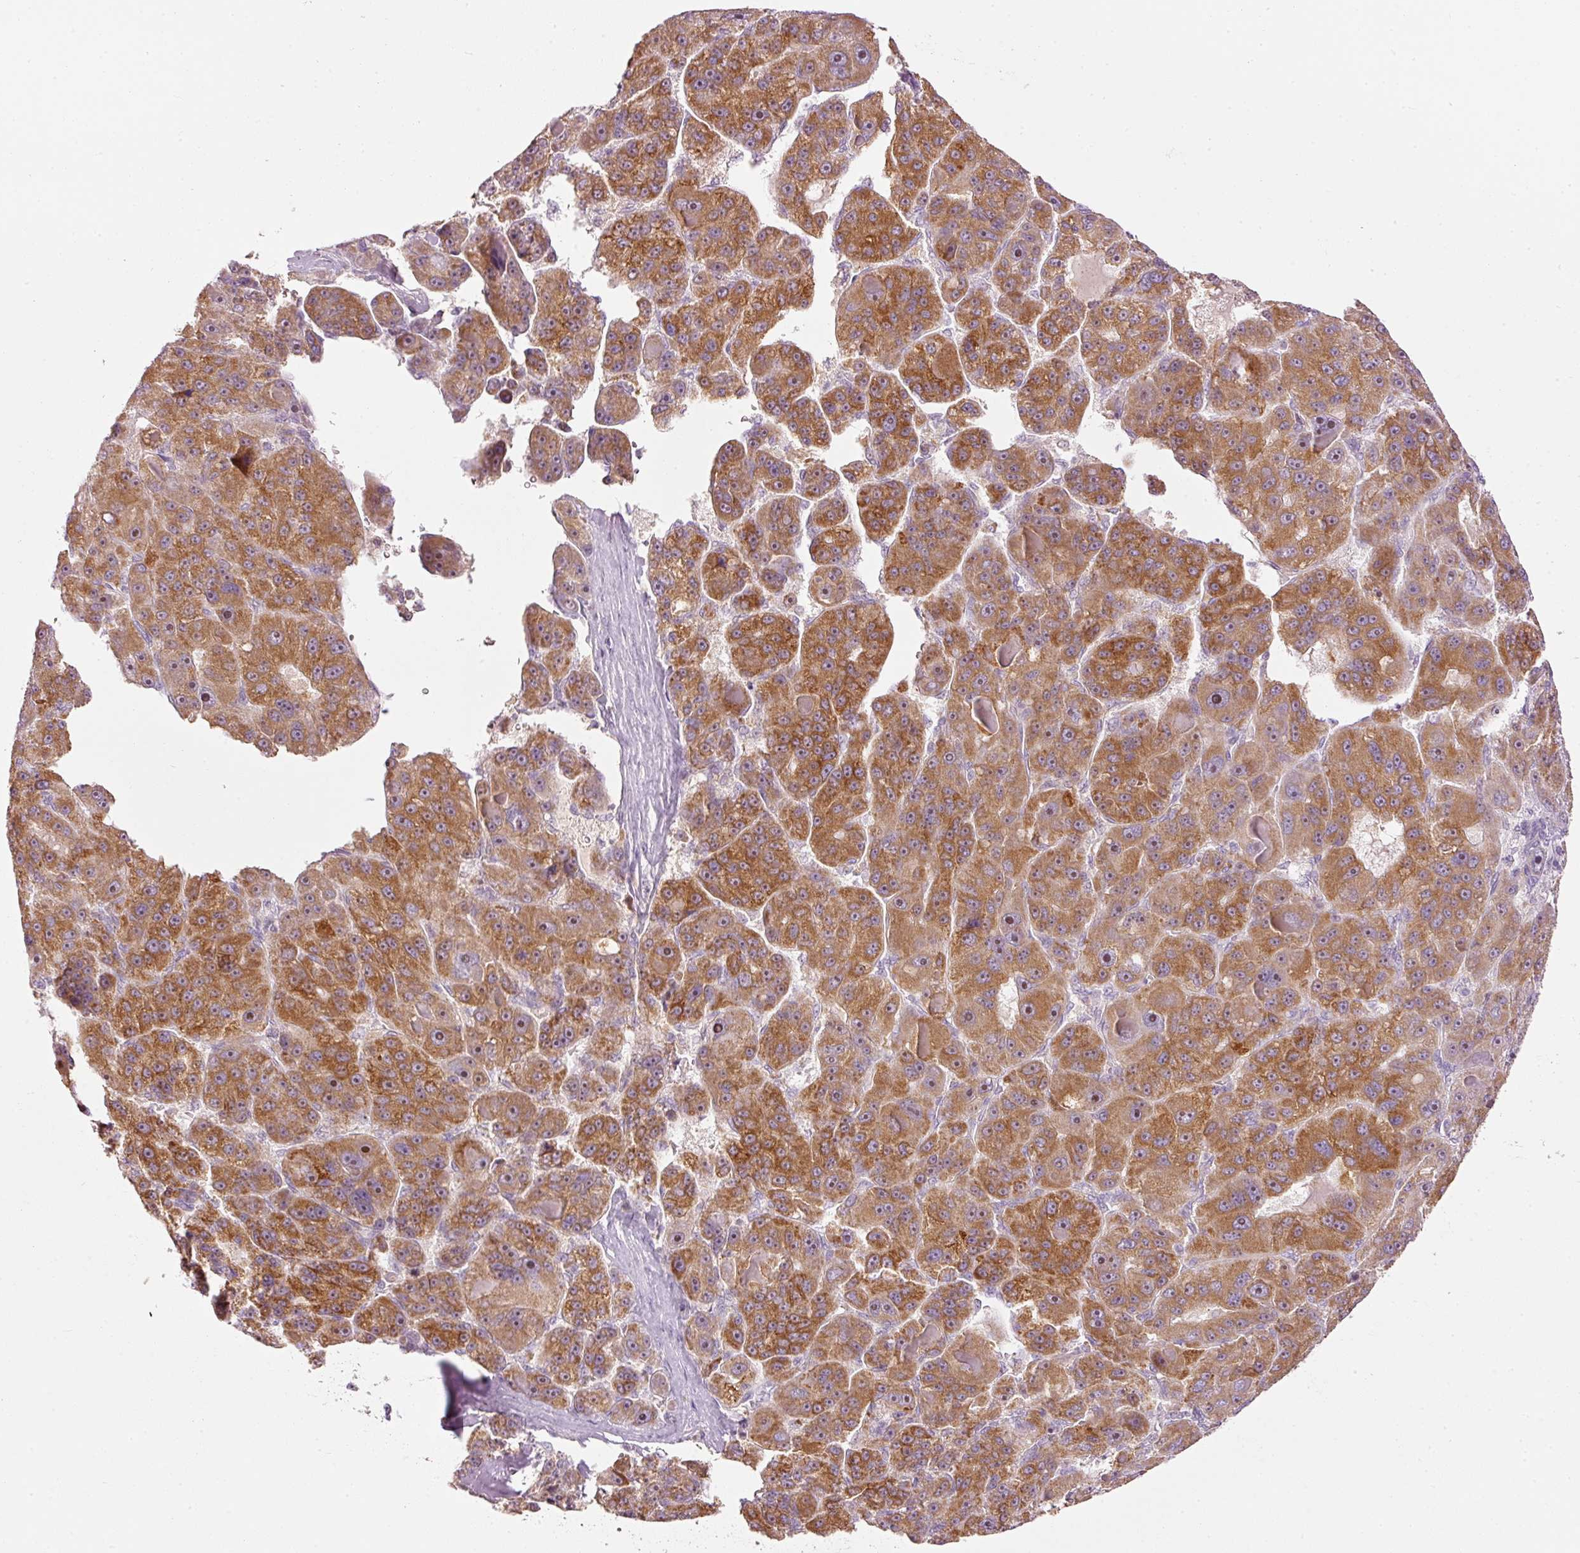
{"staining": {"intensity": "moderate", "quantity": ">75%", "location": "cytoplasmic/membranous,nuclear"}, "tissue": "liver cancer", "cell_type": "Tumor cells", "image_type": "cancer", "snomed": [{"axis": "morphology", "description": "Carcinoma, Hepatocellular, NOS"}, {"axis": "topography", "description": "Liver"}], "caption": "IHC micrograph of human hepatocellular carcinoma (liver) stained for a protein (brown), which displays medium levels of moderate cytoplasmic/membranous and nuclear staining in approximately >75% of tumor cells.", "gene": "CDC20B", "patient": {"sex": "male", "age": 76}}